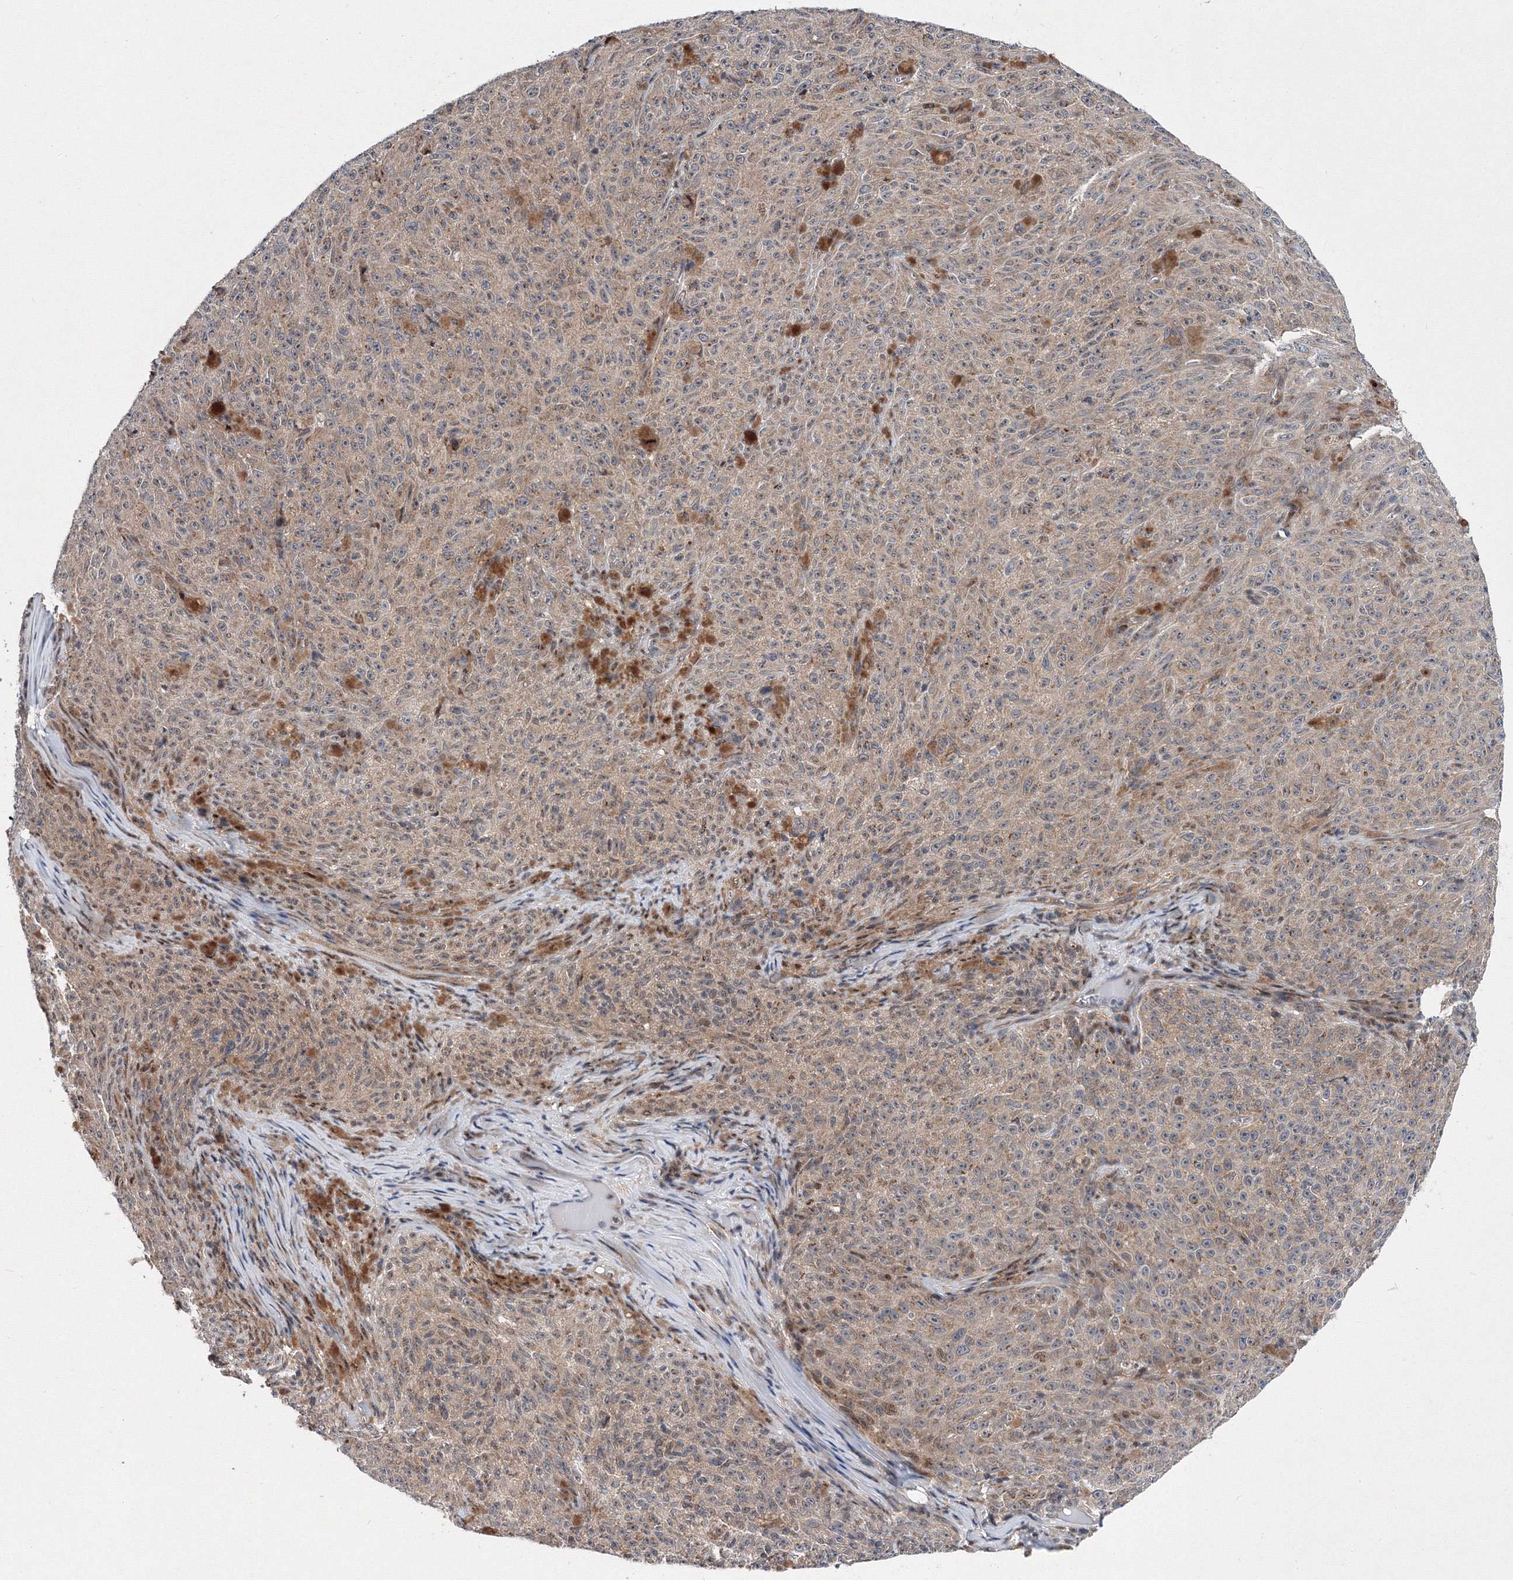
{"staining": {"intensity": "moderate", "quantity": ">75%", "location": "cytoplasmic/membranous"}, "tissue": "melanoma", "cell_type": "Tumor cells", "image_type": "cancer", "snomed": [{"axis": "morphology", "description": "Malignant melanoma, NOS"}, {"axis": "topography", "description": "Skin"}], "caption": "A micrograph showing moderate cytoplasmic/membranous positivity in approximately >75% of tumor cells in melanoma, as visualized by brown immunohistochemical staining.", "gene": "GPN1", "patient": {"sex": "female", "age": 82}}